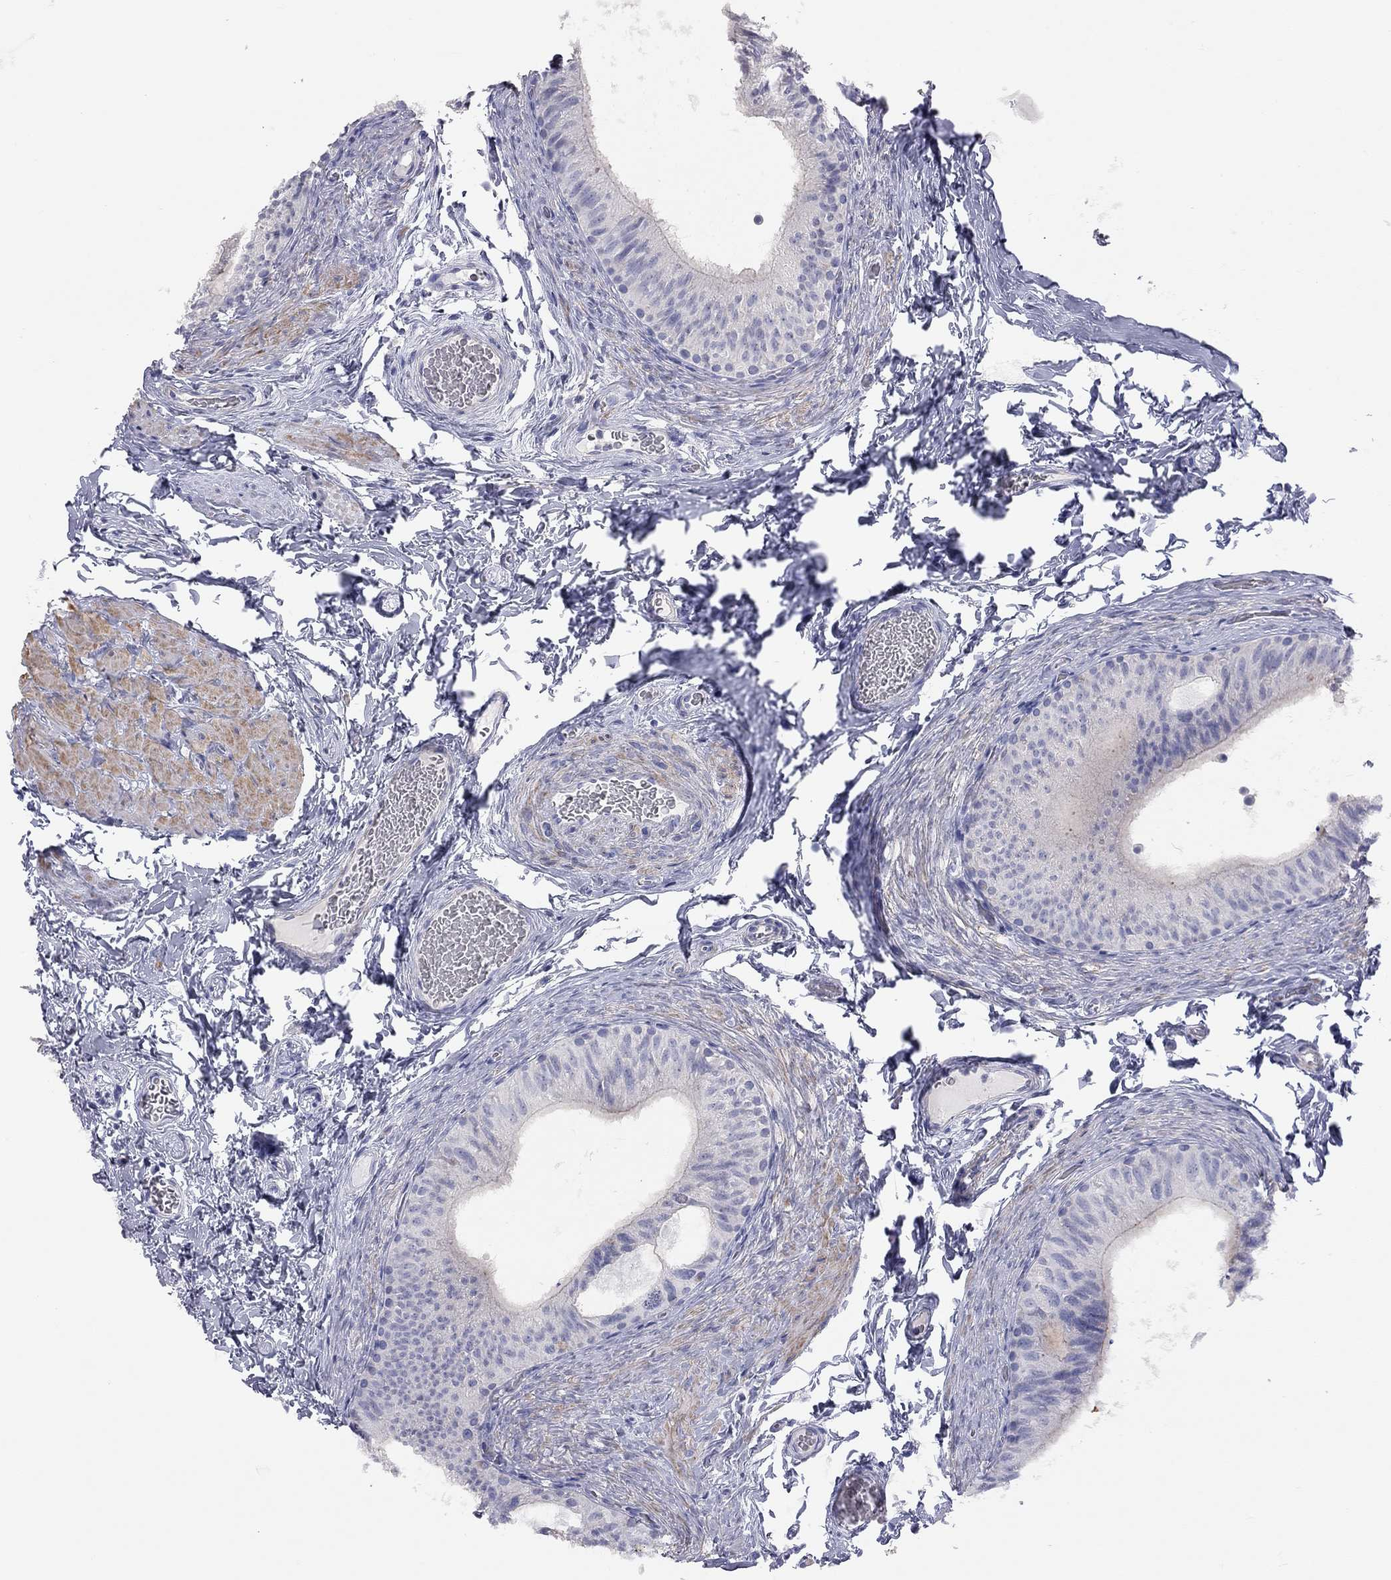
{"staining": {"intensity": "negative", "quantity": "none", "location": "none"}, "tissue": "epididymis", "cell_type": "Glandular cells", "image_type": "normal", "snomed": [{"axis": "morphology", "description": "Normal tissue, NOS"}, {"axis": "topography", "description": "Epididymis"}, {"axis": "topography", "description": "Vas deferens"}], "caption": "Immunohistochemistry image of normal human epididymis stained for a protein (brown), which exhibits no staining in glandular cells. (Stains: DAB (3,3'-diaminobenzidine) immunohistochemistry (IHC) with hematoxylin counter stain, Microscopy: brightfield microscopy at high magnification).", "gene": "ADCYAP1", "patient": {"sex": "male", "age": 23}}